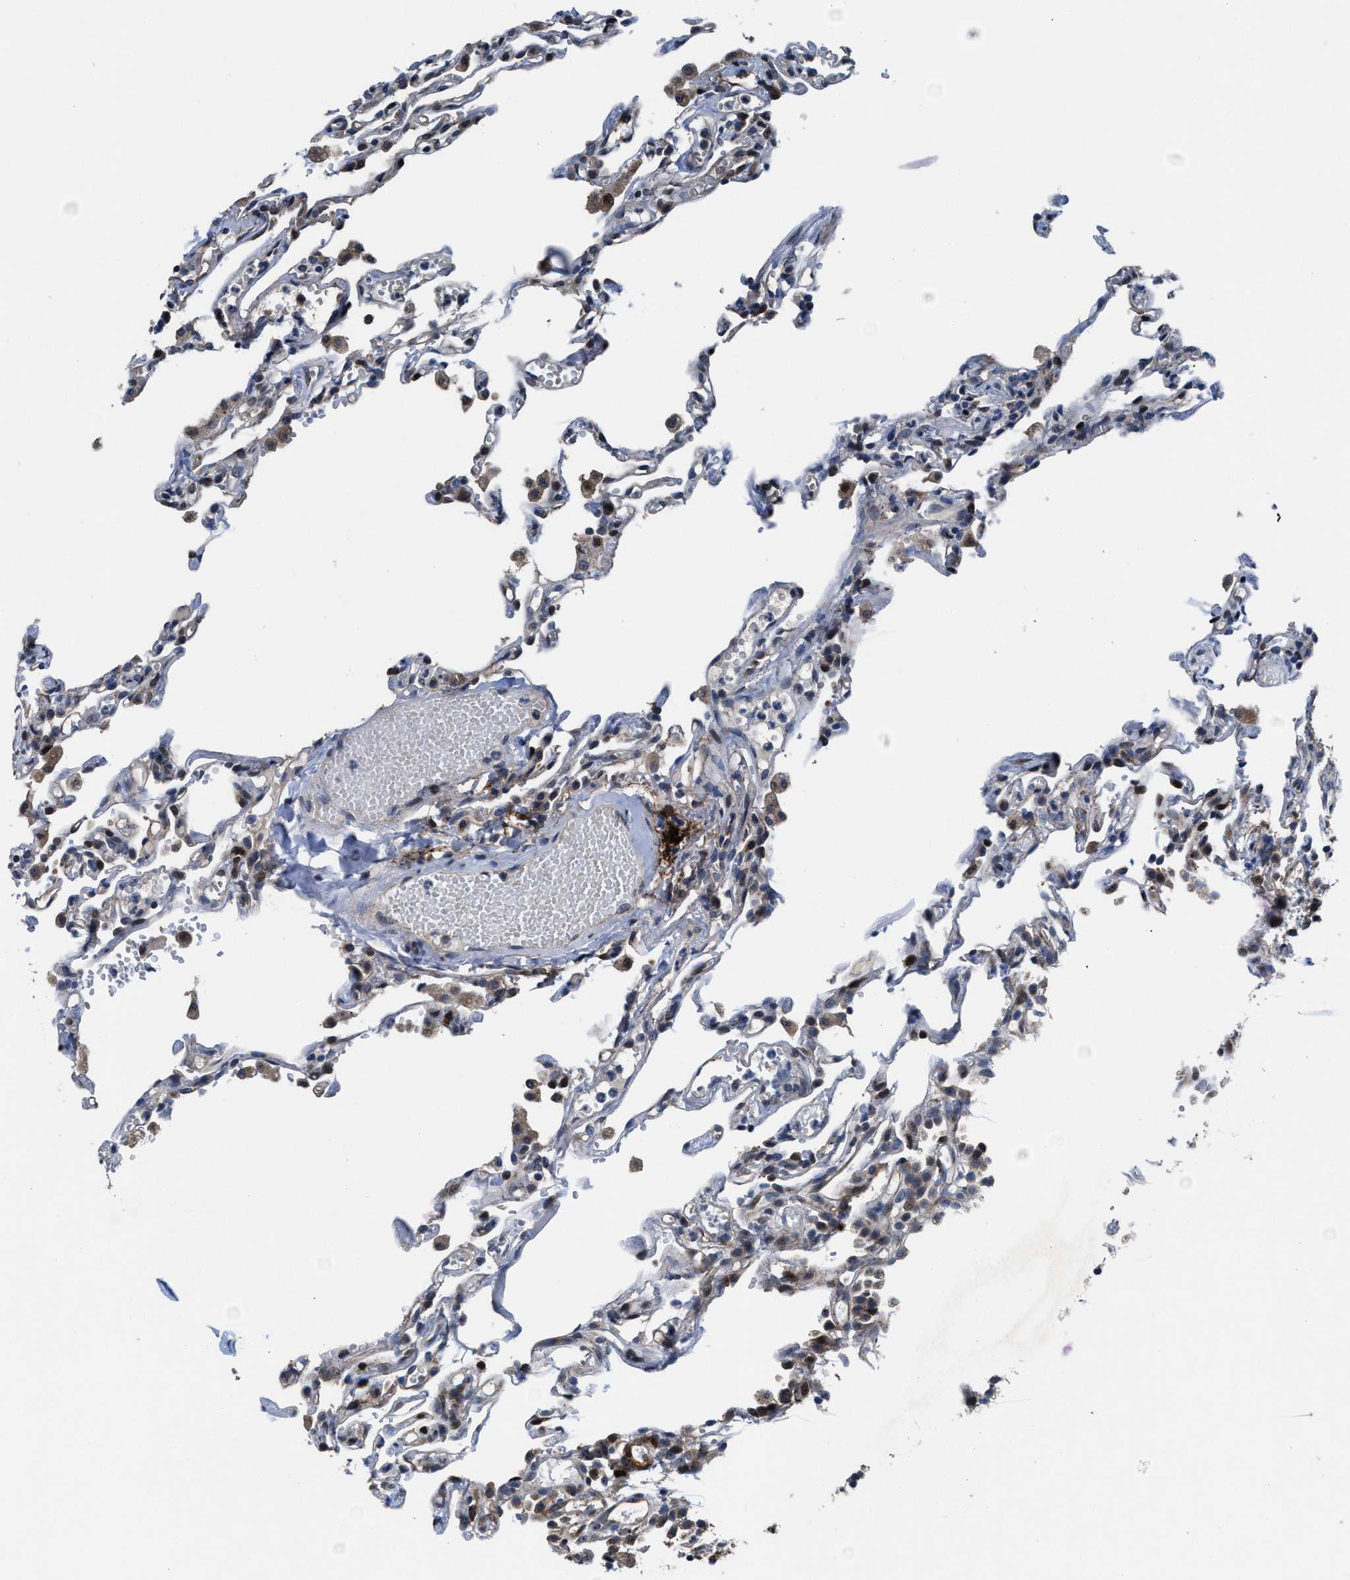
{"staining": {"intensity": "weak", "quantity": "<25%", "location": "cytoplasmic/membranous"}, "tissue": "lung", "cell_type": "Alveolar cells", "image_type": "normal", "snomed": [{"axis": "morphology", "description": "Normal tissue, NOS"}, {"axis": "topography", "description": "Lung"}], "caption": "Alveolar cells show no significant protein positivity in normal lung.", "gene": "HAUS6", "patient": {"sex": "male", "age": 21}}